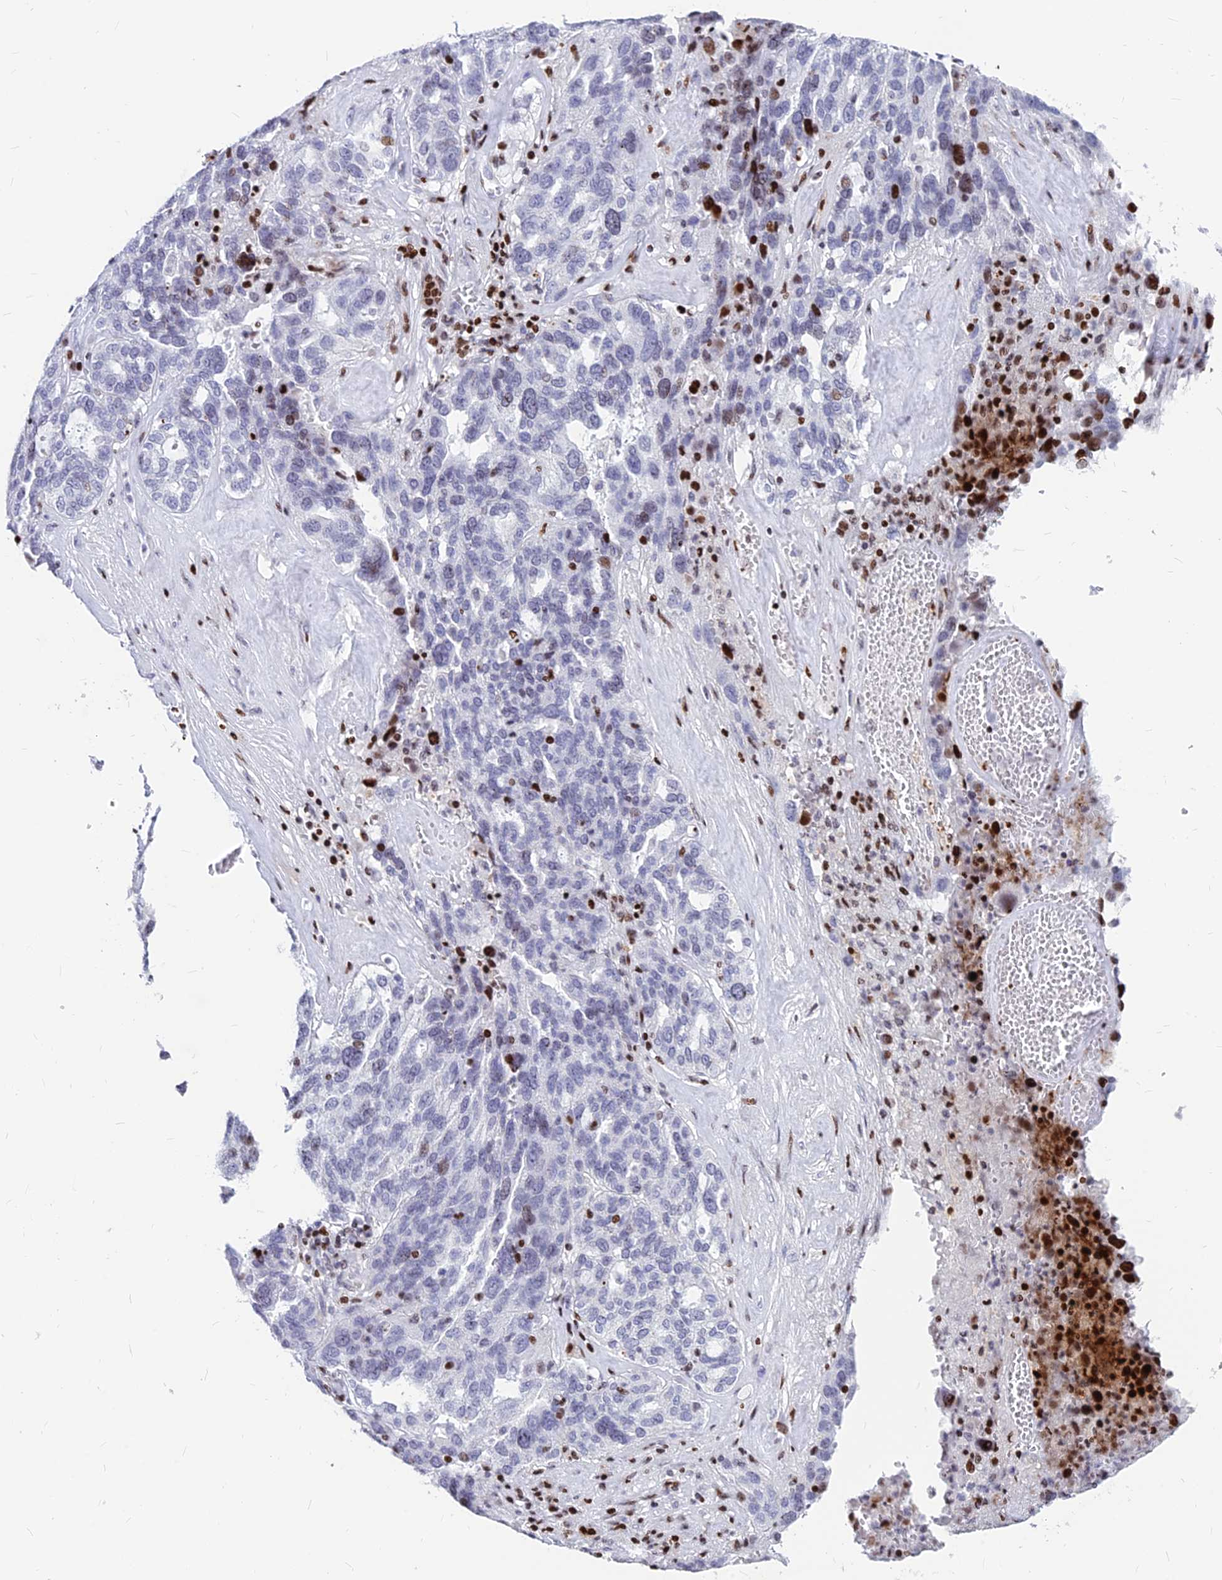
{"staining": {"intensity": "moderate", "quantity": "<25%", "location": "nuclear"}, "tissue": "ovarian cancer", "cell_type": "Tumor cells", "image_type": "cancer", "snomed": [{"axis": "morphology", "description": "Cystadenocarcinoma, serous, NOS"}, {"axis": "topography", "description": "Ovary"}], "caption": "The image displays immunohistochemical staining of ovarian cancer. There is moderate nuclear positivity is identified in about <25% of tumor cells. (IHC, brightfield microscopy, high magnification).", "gene": "PRPS1", "patient": {"sex": "female", "age": 59}}